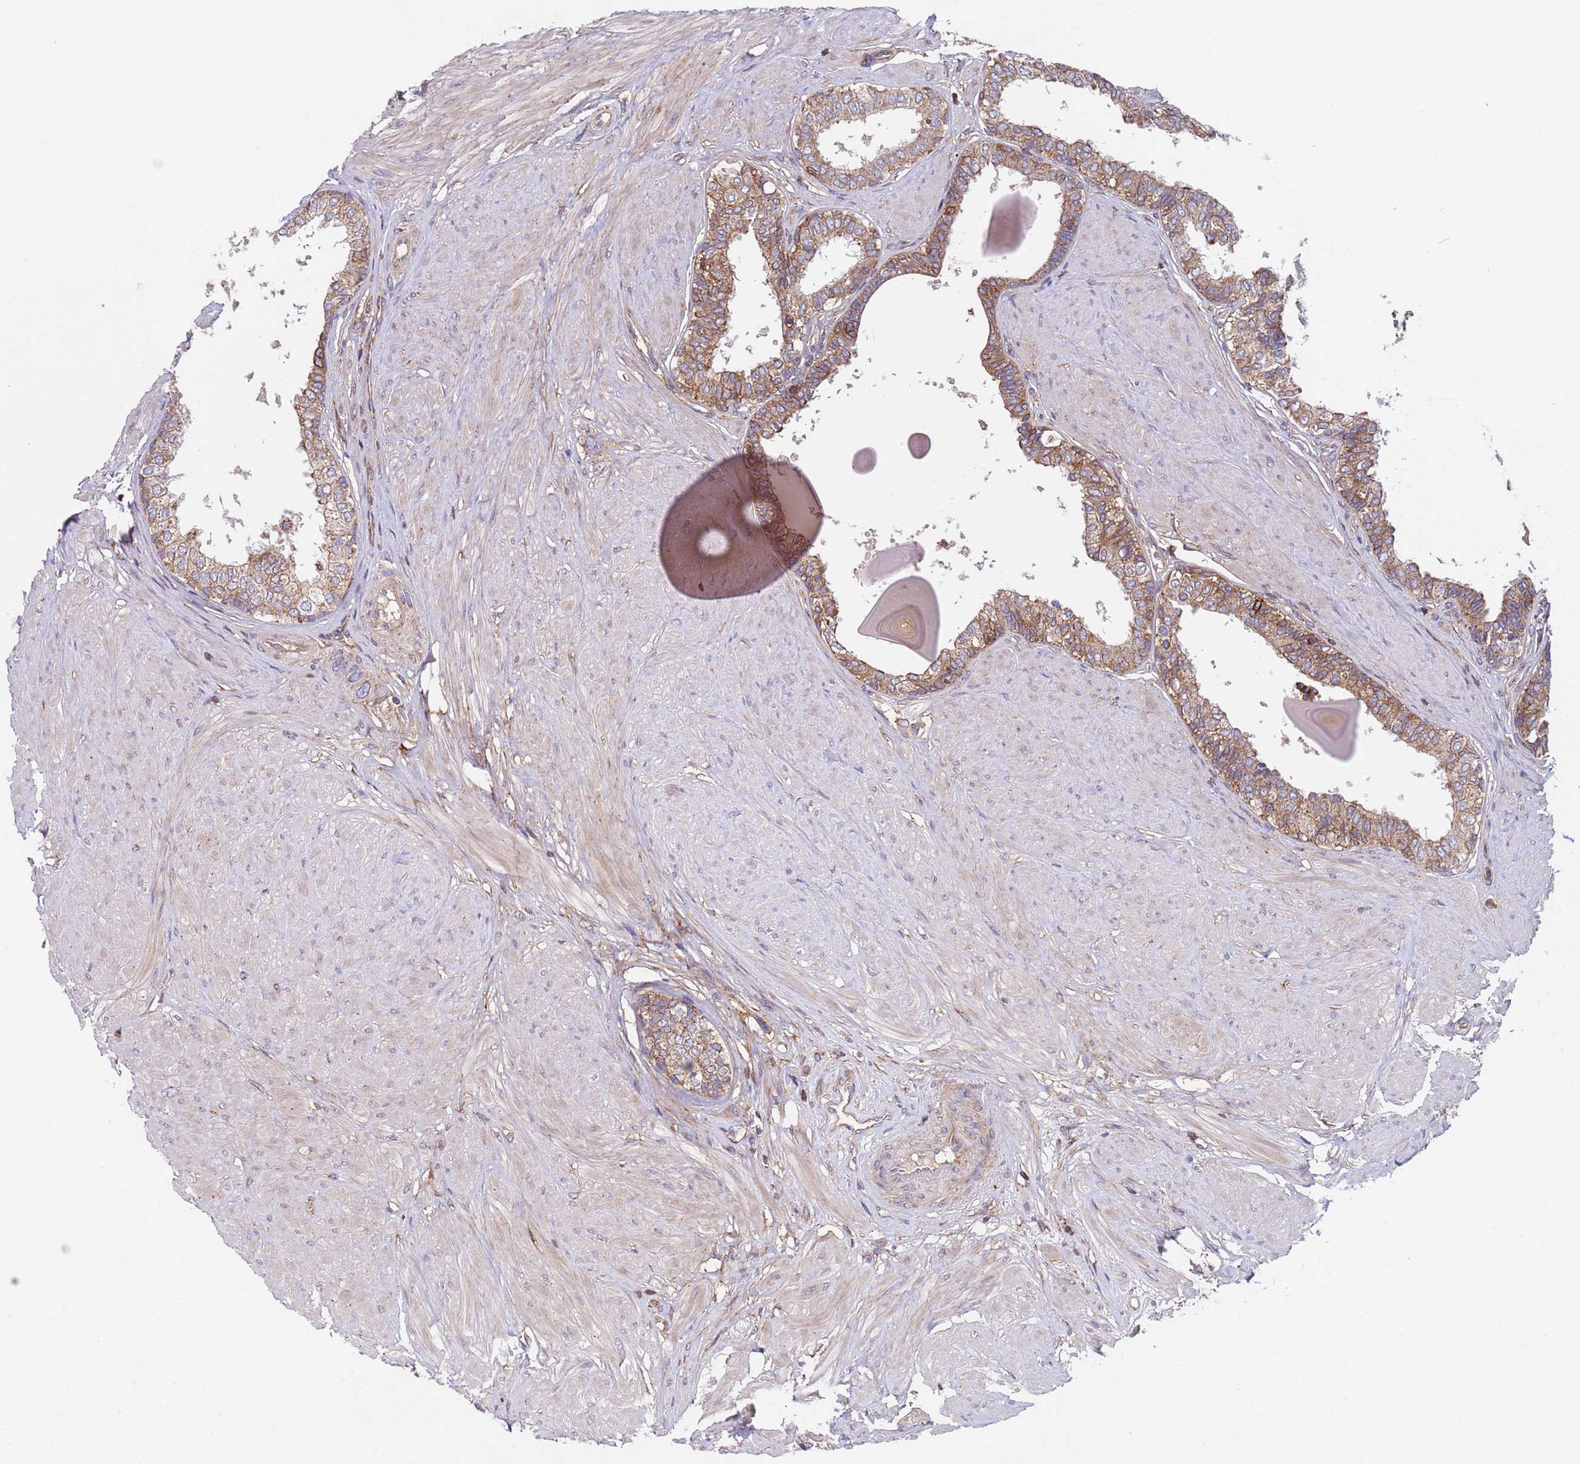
{"staining": {"intensity": "strong", "quantity": ">75%", "location": "cytoplasmic/membranous"}, "tissue": "prostate", "cell_type": "Glandular cells", "image_type": "normal", "snomed": [{"axis": "morphology", "description": "Normal tissue, NOS"}, {"axis": "topography", "description": "Prostate"}], "caption": "Strong cytoplasmic/membranous protein expression is seen in about >75% of glandular cells in prostate.", "gene": "ACAD8", "patient": {"sex": "male", "age": 48}}